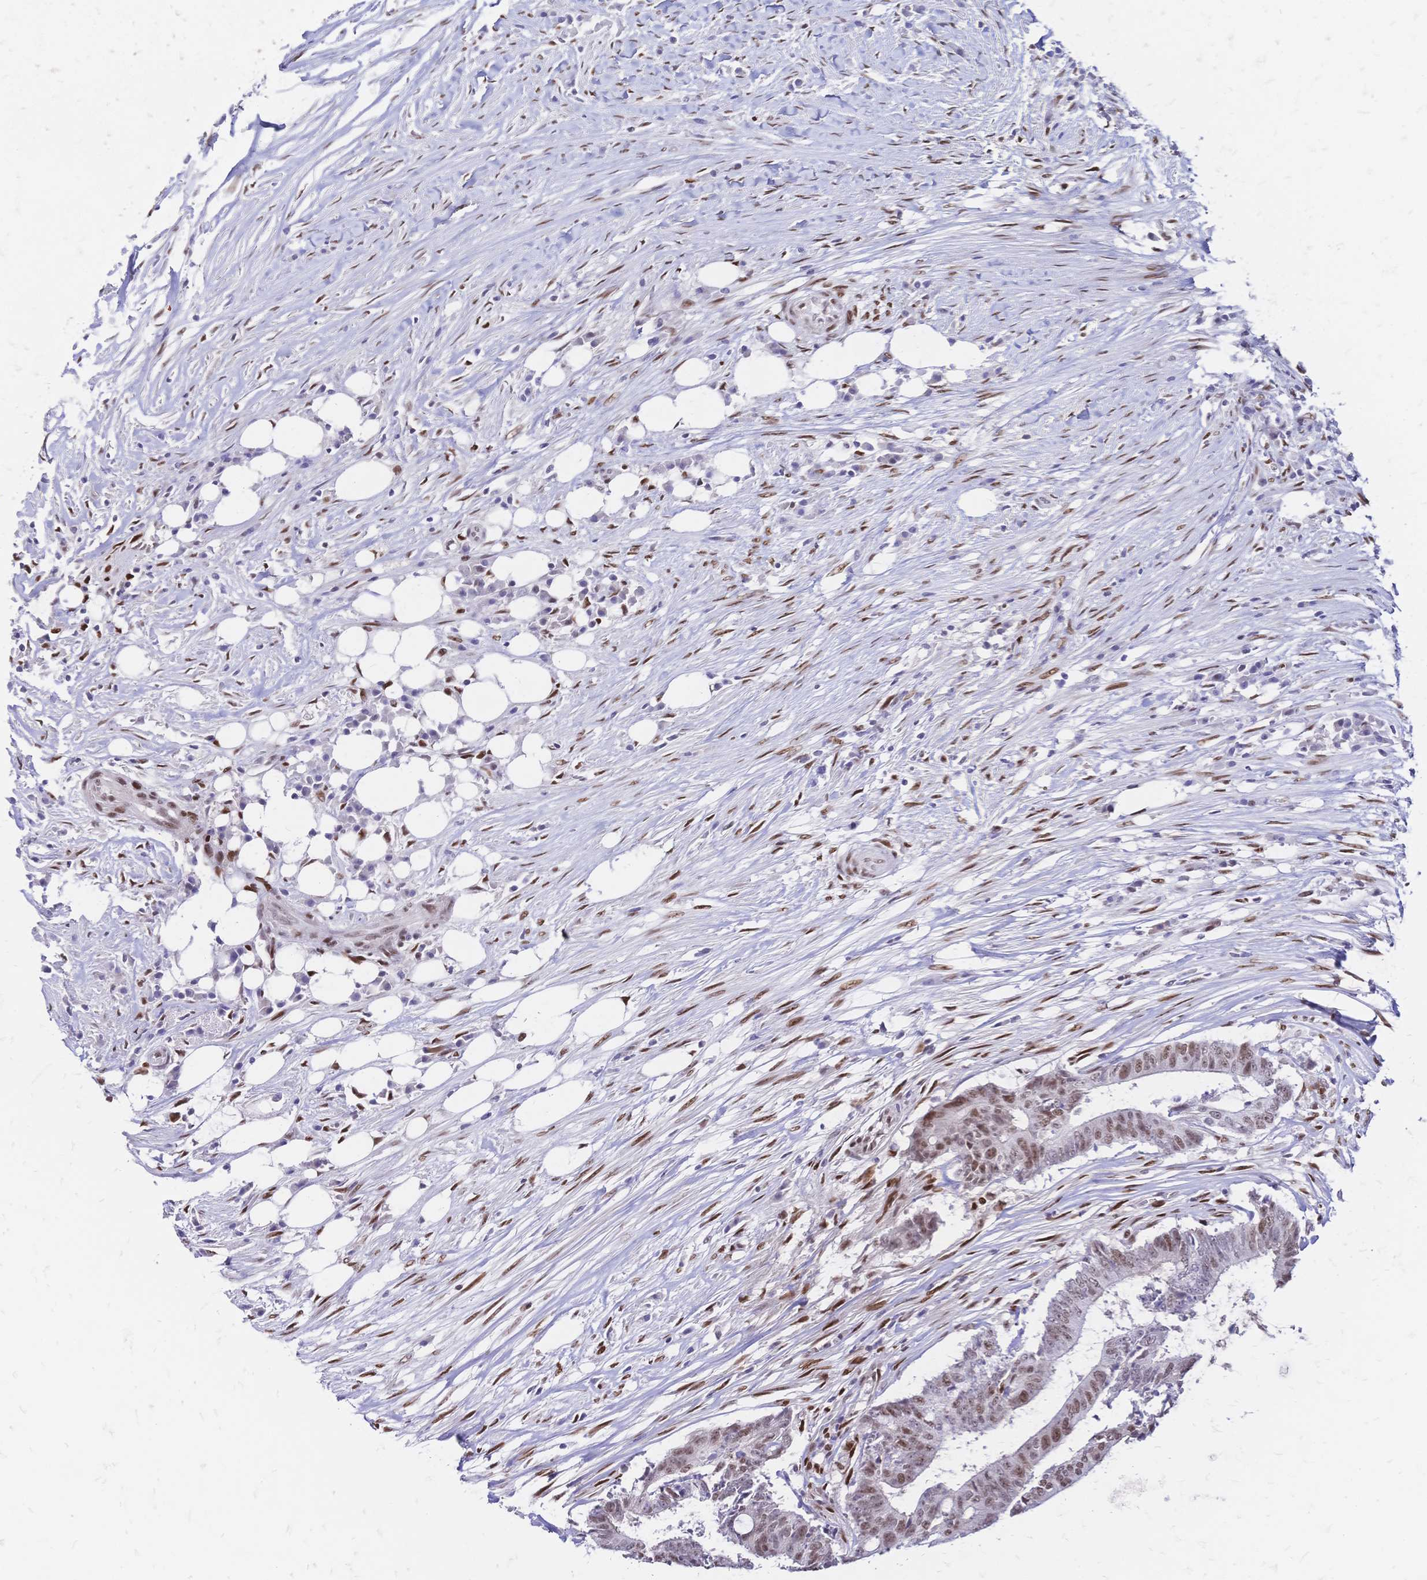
{"staining": {"intensity": "moderate", "quantity": "25%-75%", "location": "nuclear"}, "tissue": "colorectal cancer", "cell_type": "Tumor cells", "image_type": "cancer", "snomed": [{"axis": "morphology", "description": "Adenocarcinoma, NOS"}, {"axis": "topography", "description": "Colon"}], "caption": "Moderate nuclear positivity for a protein is identified in about 25%-75% of tumor cells of colorectal cancer (adenocarcinoma) using immunohistochemistry (IHC).", "gene": "NFIC", "patient": {"sex": "female", "age": 43}}